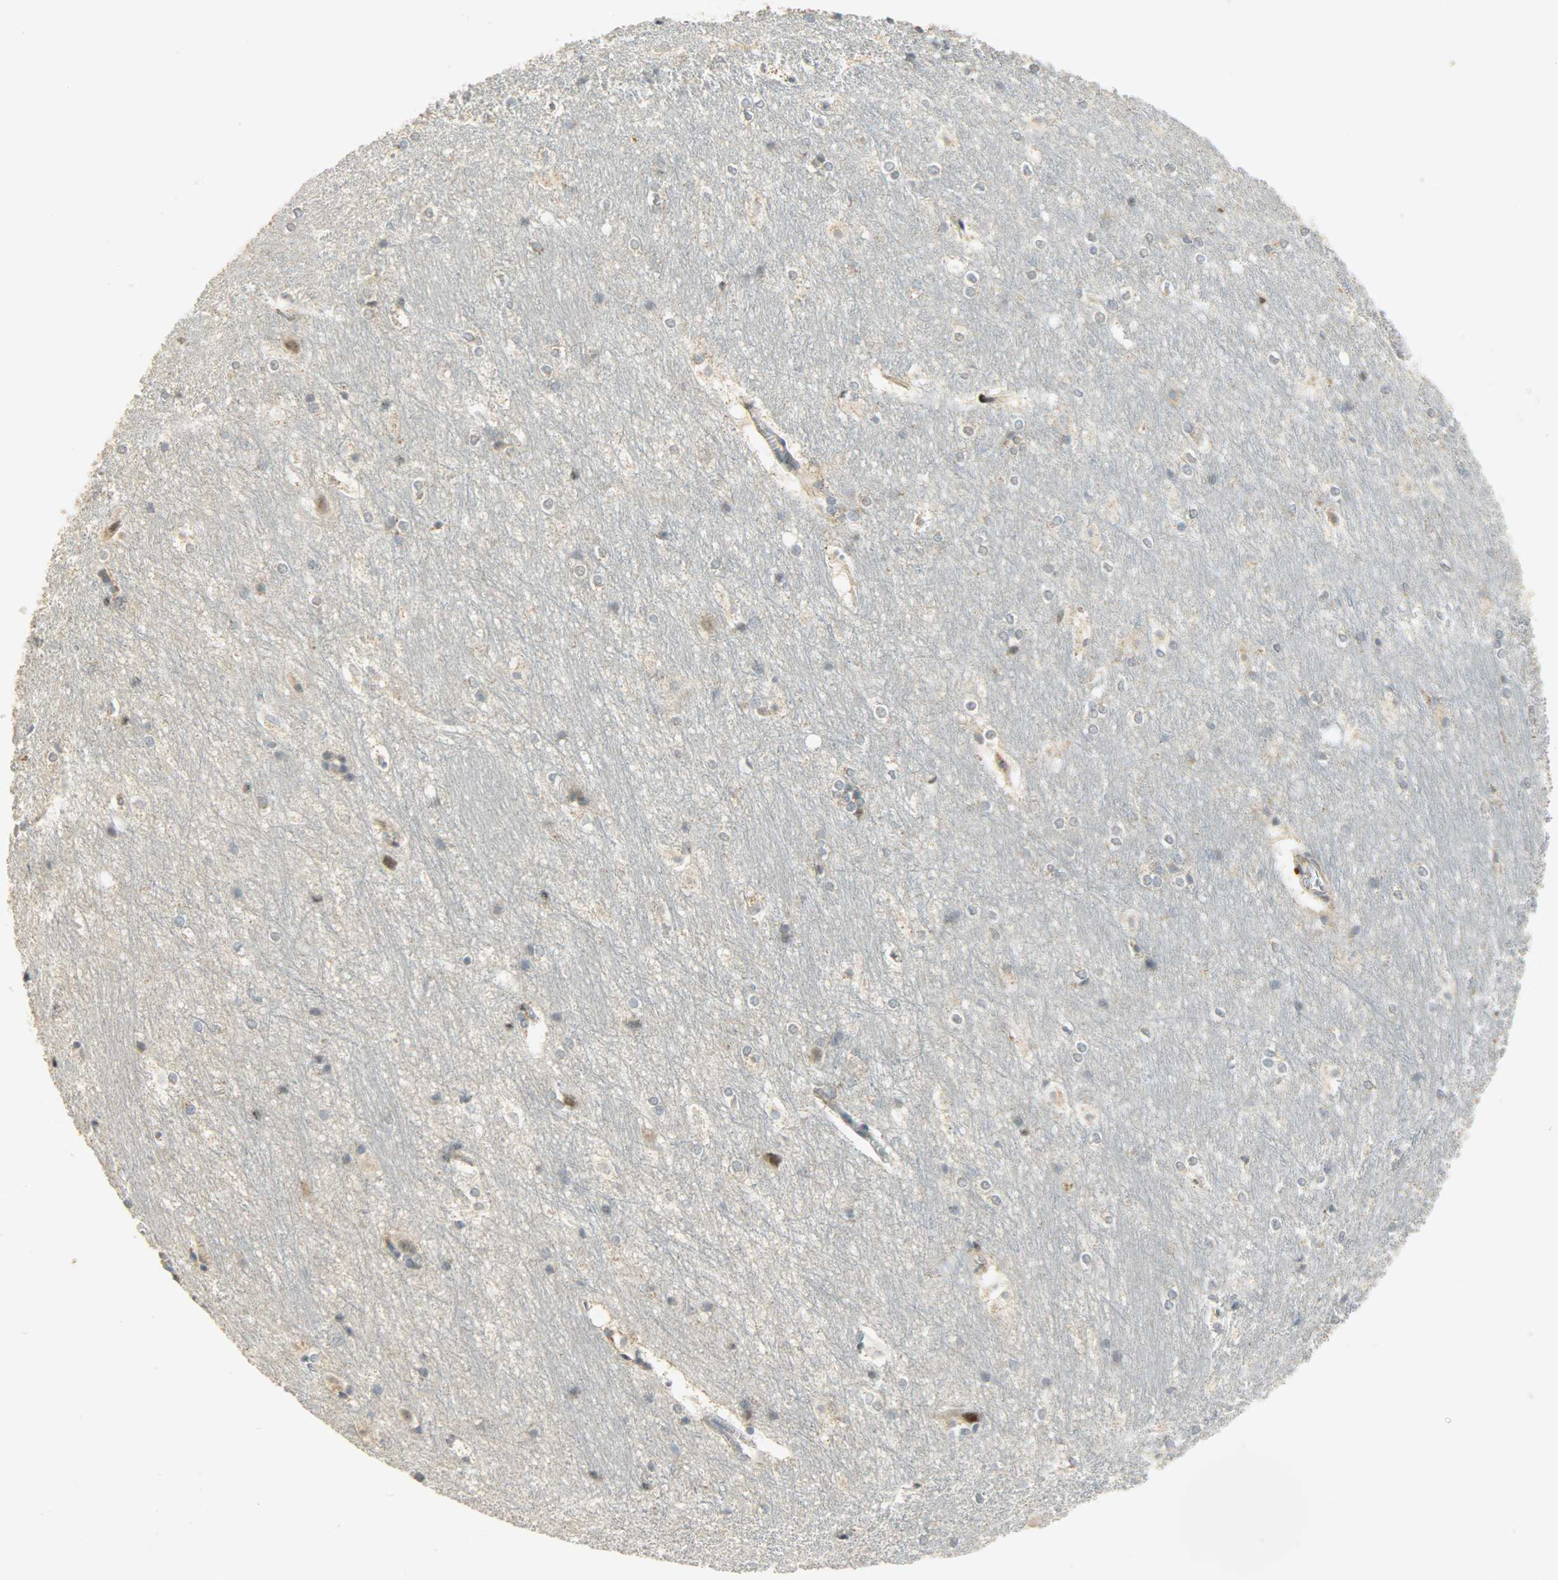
{"staining": {"intensity": "weak", "quantity": ">75%", "location": "cytoplasmic/membranous"}, "tissue": "hippocampus", "cell_type": "Glial cells", "image_type": "normal", "snomed": [{"axis": "morphology", "description": "Normal tissue, NOS"}, {"axis": "topography", "description": "Hippocampus"}], "caption": "A brown stain shows weak cytoplasmic/membranous staining of a protein in glial cells of unremarkable human hippocampus. (Stains: DAB (3,3'-diaminobenzidine) in brown, nuclei in blue, Microscopy: brightfield microscopy at high magnification).", "gene": "HDHD5", "patient": {"sex": "female", "age": 19}}